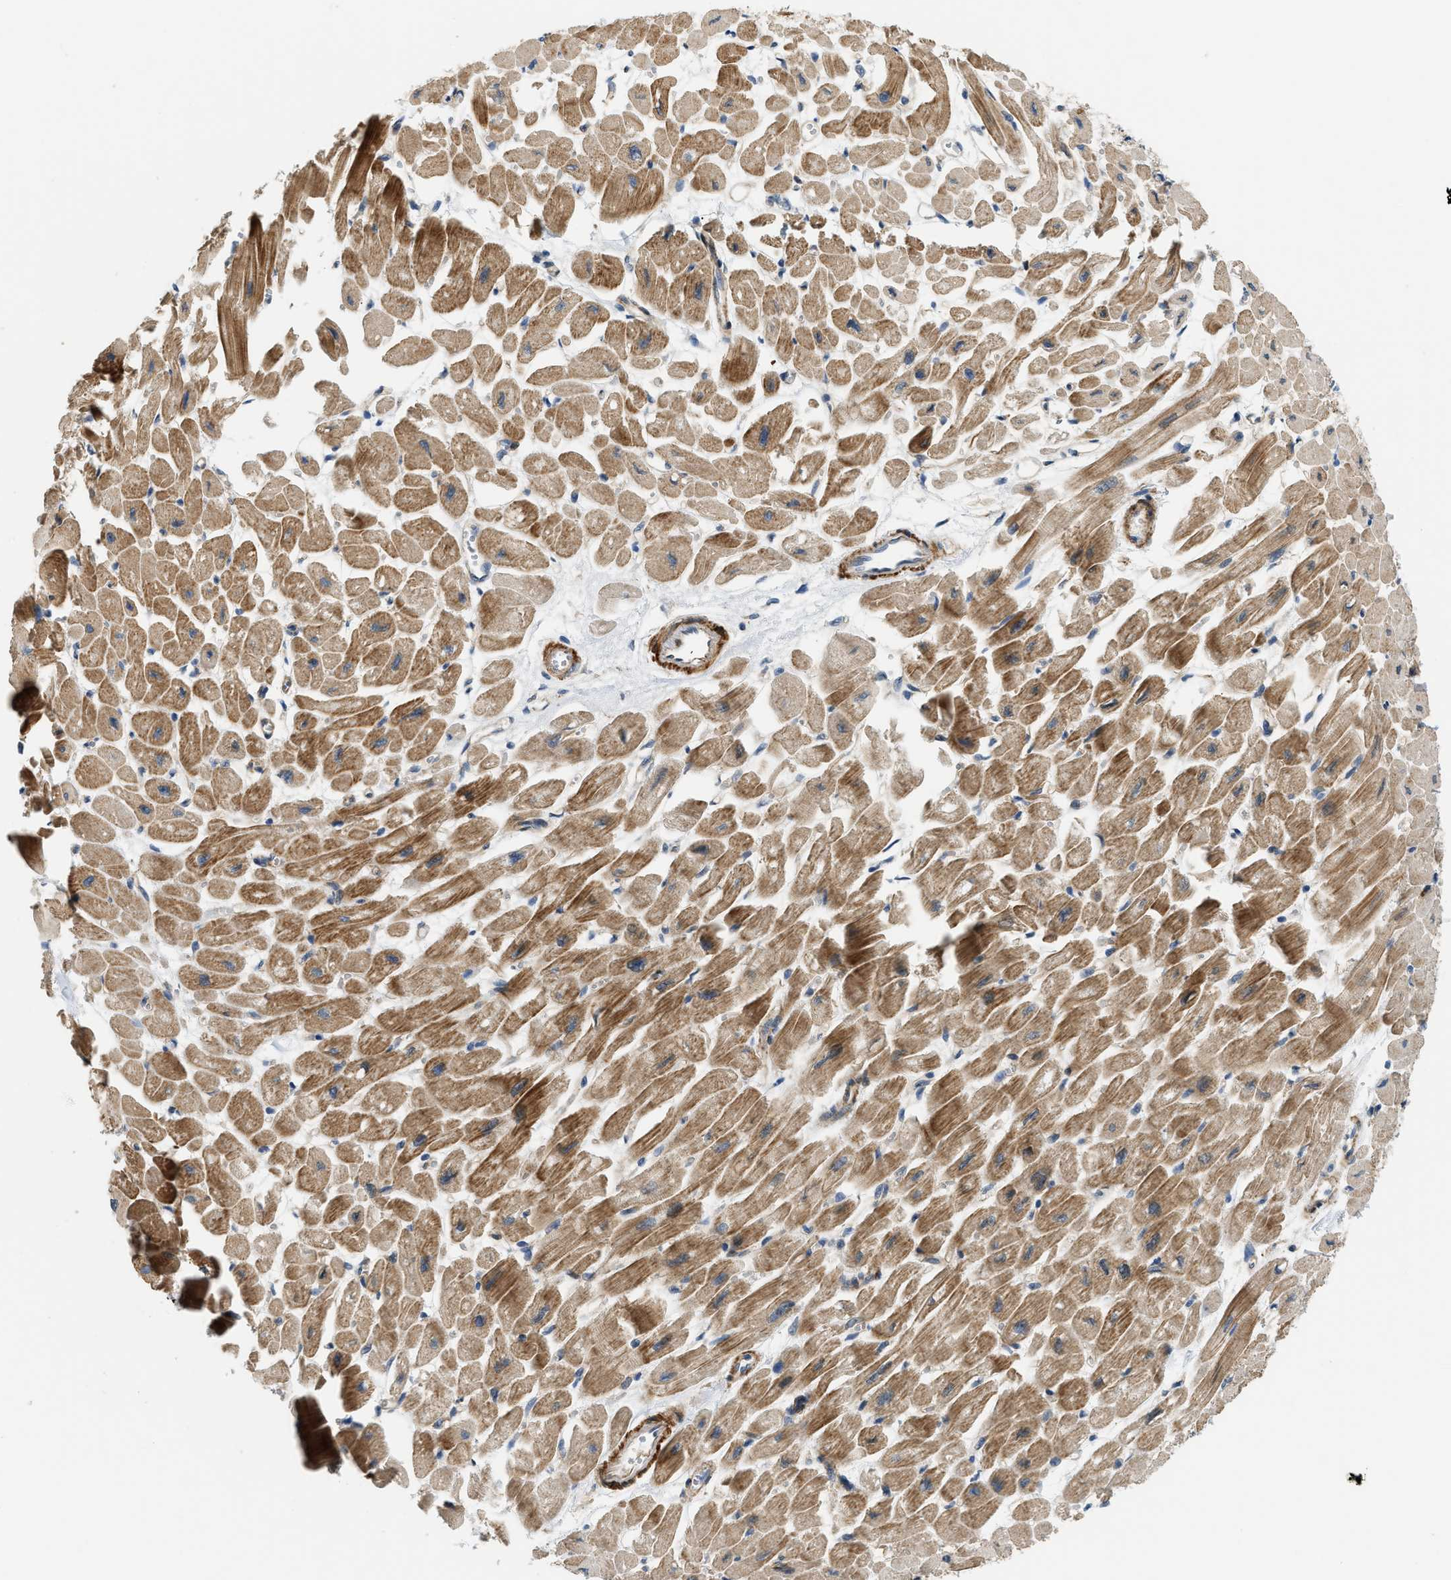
{"staining": {"intensity": "moderate", "quantity": ">75%", "location": "cytoplasmic/membranous"}, "tissue": "heart muscle", "cell_type": "Cardiomyocytes", "image_type": "normal", "snomed": [{"axis": "morphology", "description": "Normal tissue, NOS"}, {"axis": "topography", "description": "Heart"}], "caption": "The photomicrograph shows immunohistochemical staining of benign heart muscle. There is moderate cytoplasmic/membranous staining is seen in approximately >75% of cardiomyocytes. (IHC, brightfield microscopy, high magnification).", "gene": "BTN3A2", "patient": {"sex": "female", "age": 54}}